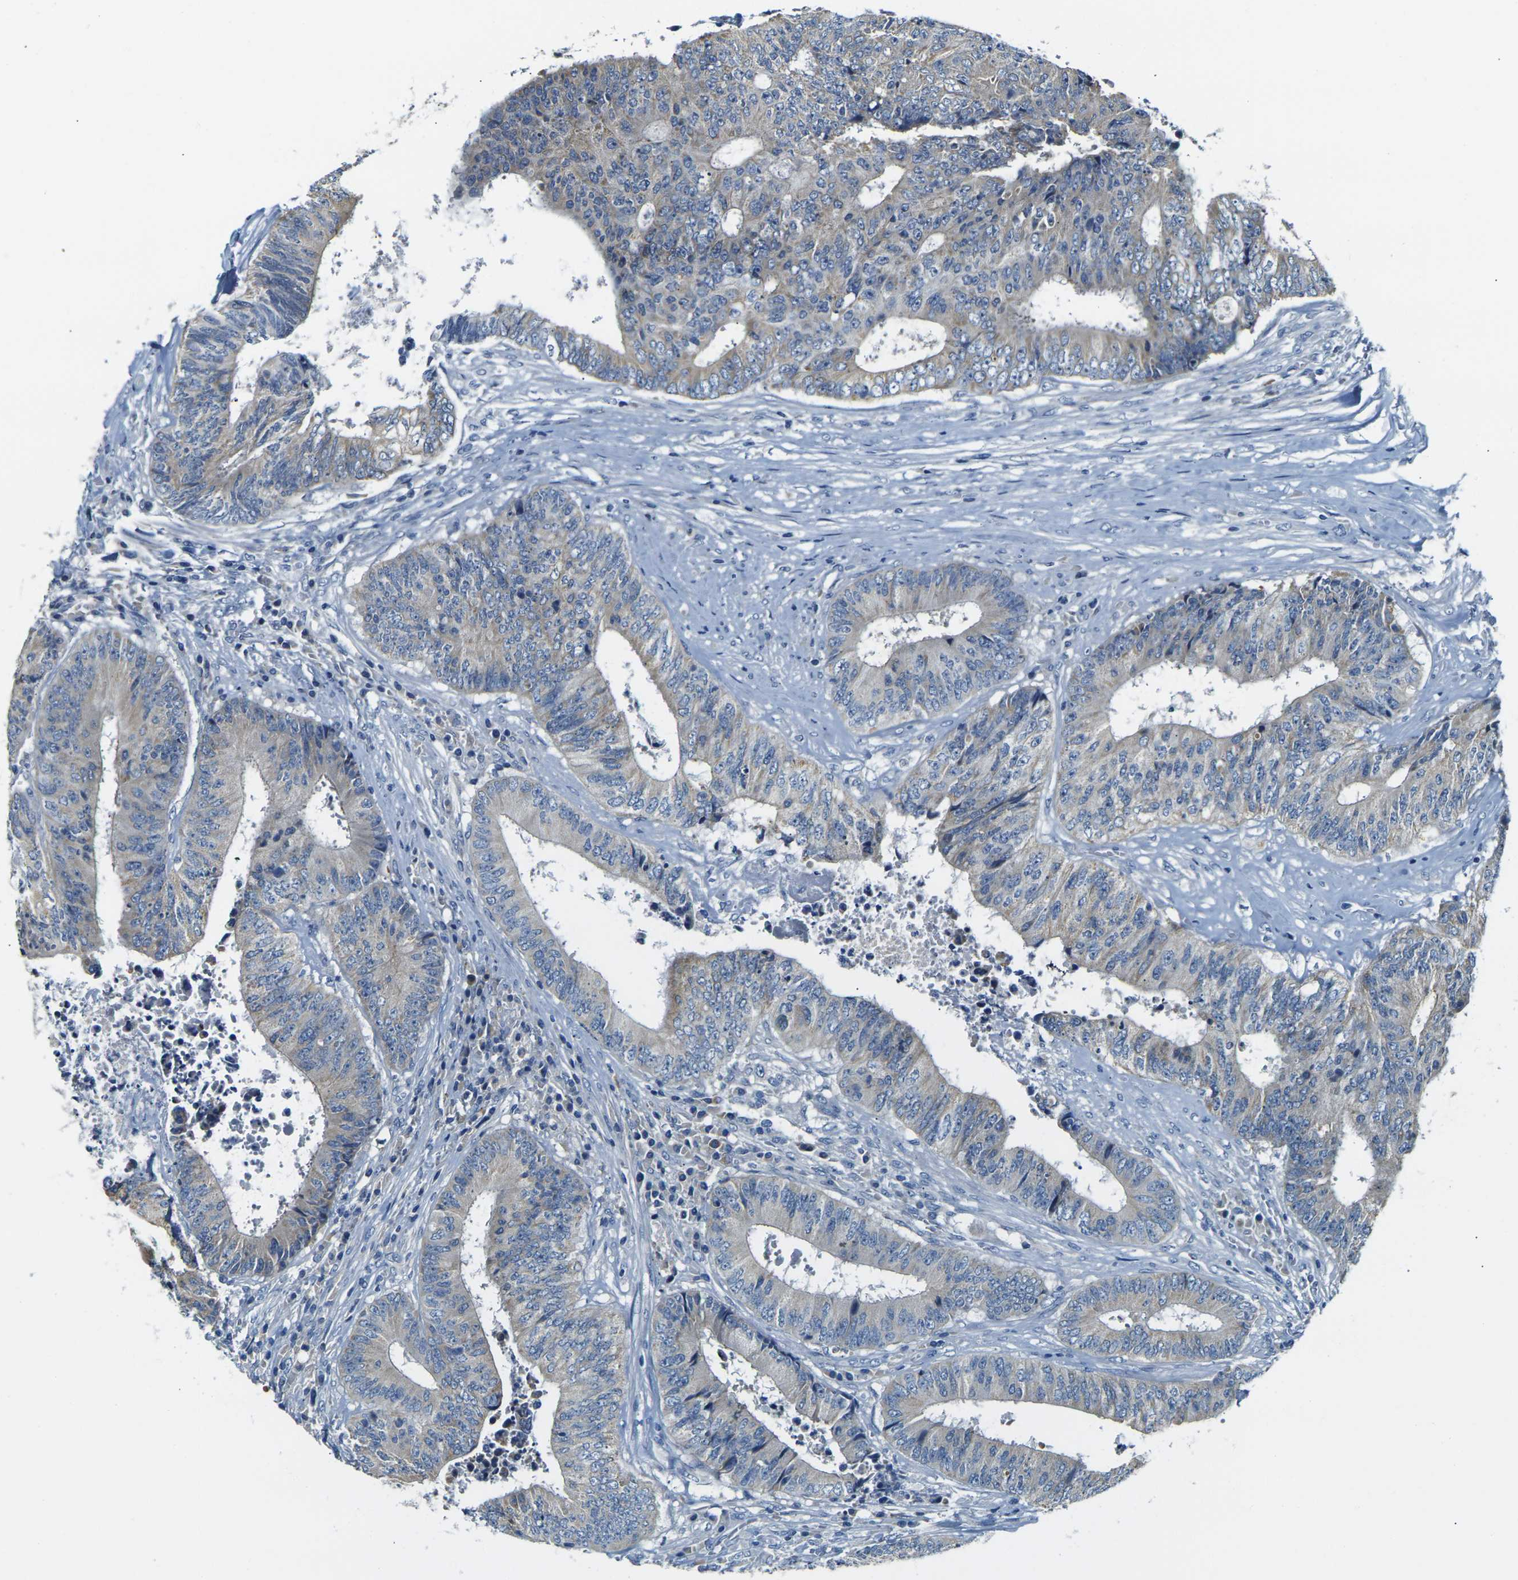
{"staining": {"intensity": "weak", "quantity": ">75%", "location": "cytoplasmic/membranous"}, "tissue": "colorectal cancer", "cell_type": "Tumor cells", "image_type": "cancer", "snomed": [{"axis": "morphology", "description": "Adenocarcinoma, NOS"}, {"axis": "topography", "description": "Rectum"}], "caption": "A high-resolution histopathology image shows immunohistochemistry staining of colorectal cancer (adenocarcinoma), which reveals weak cytoplasmic/membranous staining in about >75% of tumor cells.", "gene": "SHISAL2B", "patient": {"sex": "male", "age": 72}}